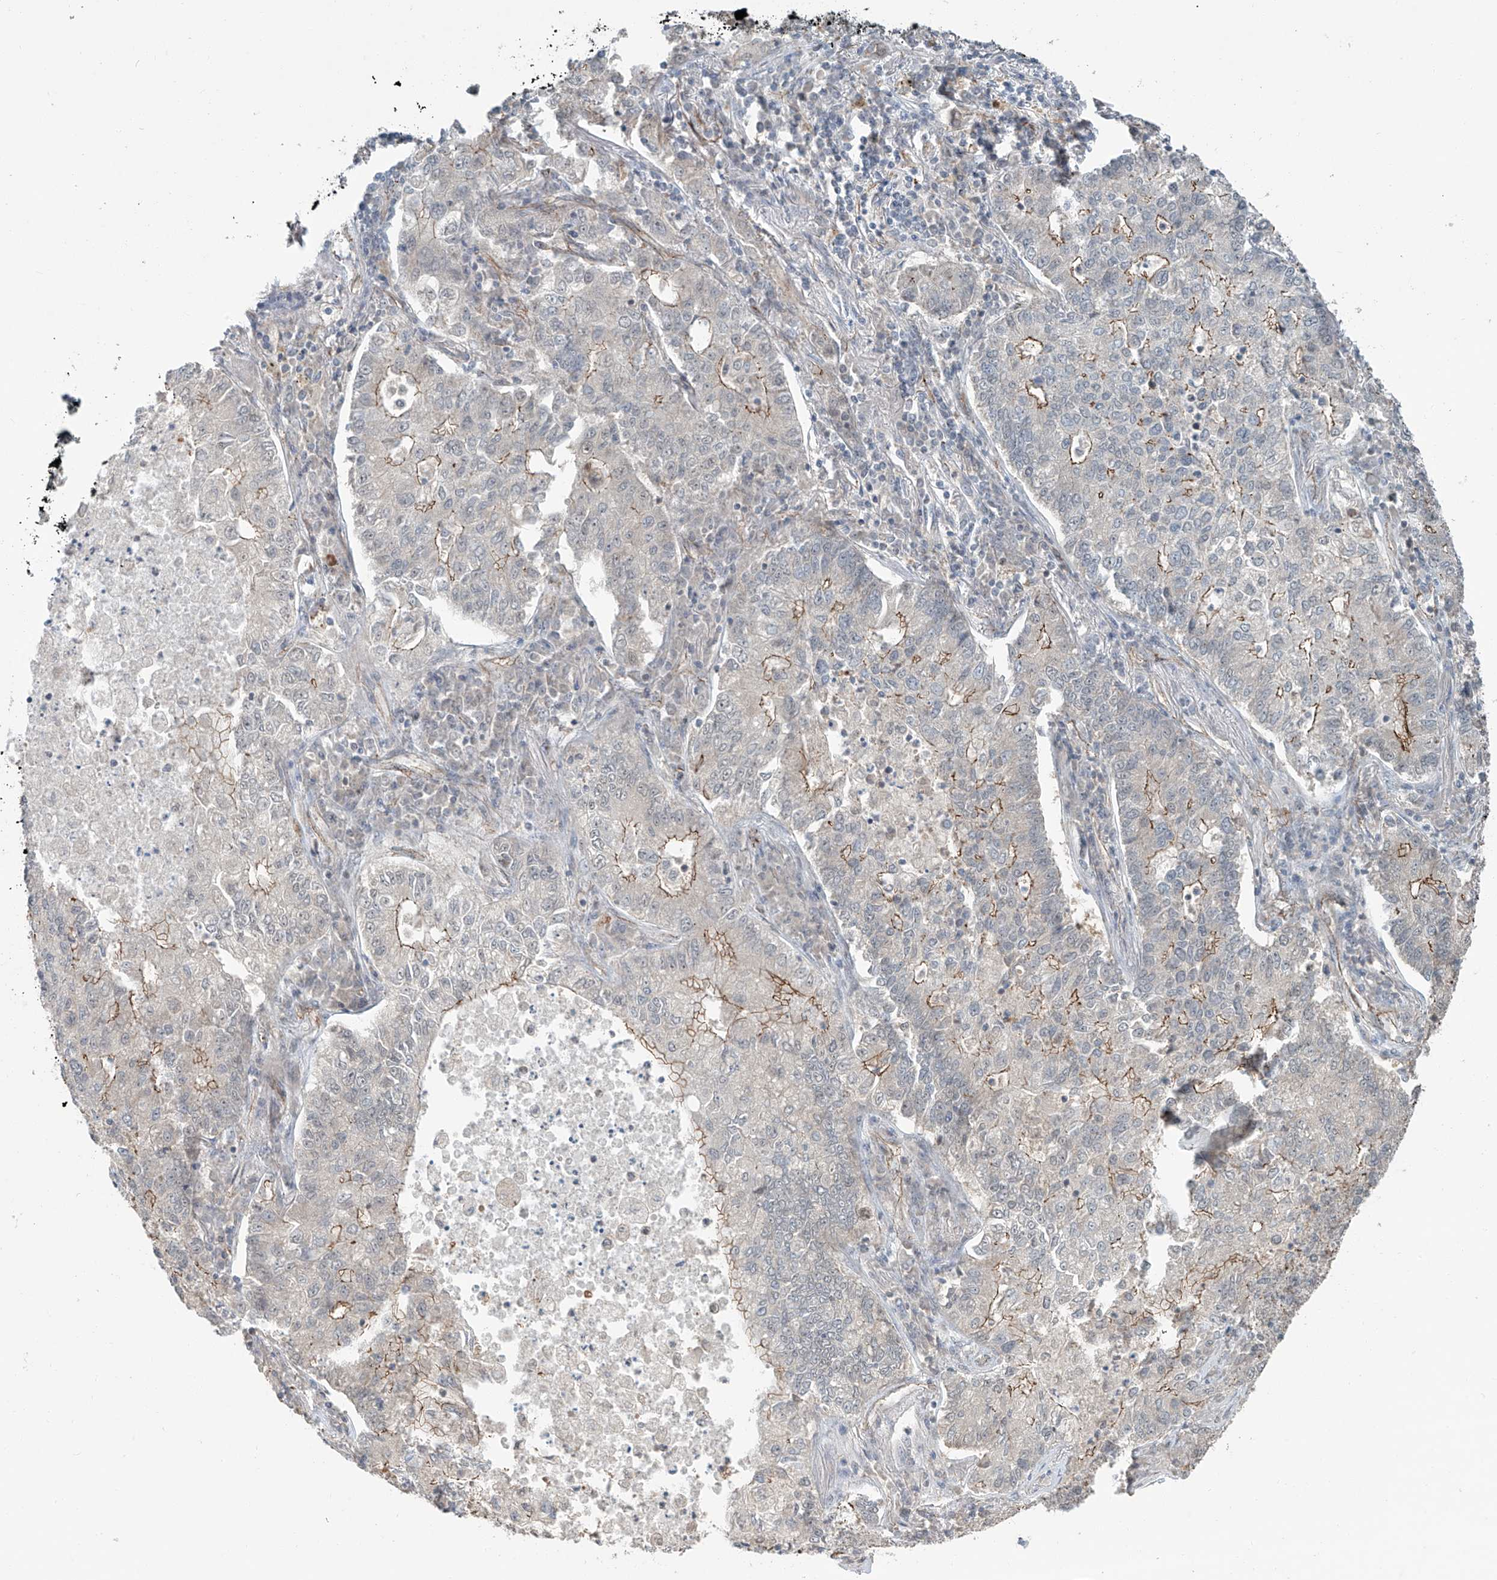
{"staining": {"intensity": "moderate", "quantity": "25%-75%", "location": "cytoplasmic/membranous"}, "tissue": "lung cancer", "cell_type": "Tumor cells", "image_type": "cancer", "snomed": [{"axis": "morphology", "description": "Adenocarcinoma, NOS"}, {"axis": "topography", "description": "Lung"}], "caption": "The photomicrograph exhibits immunohistochemical staining of adenocarcinoma (lung). There is moderate cytoplasmic/membranous expression is seen in approximately 25%-75% of tumor cells.", "gene": "ZNF16", "patient": {"sex": "male", "age": 49}}